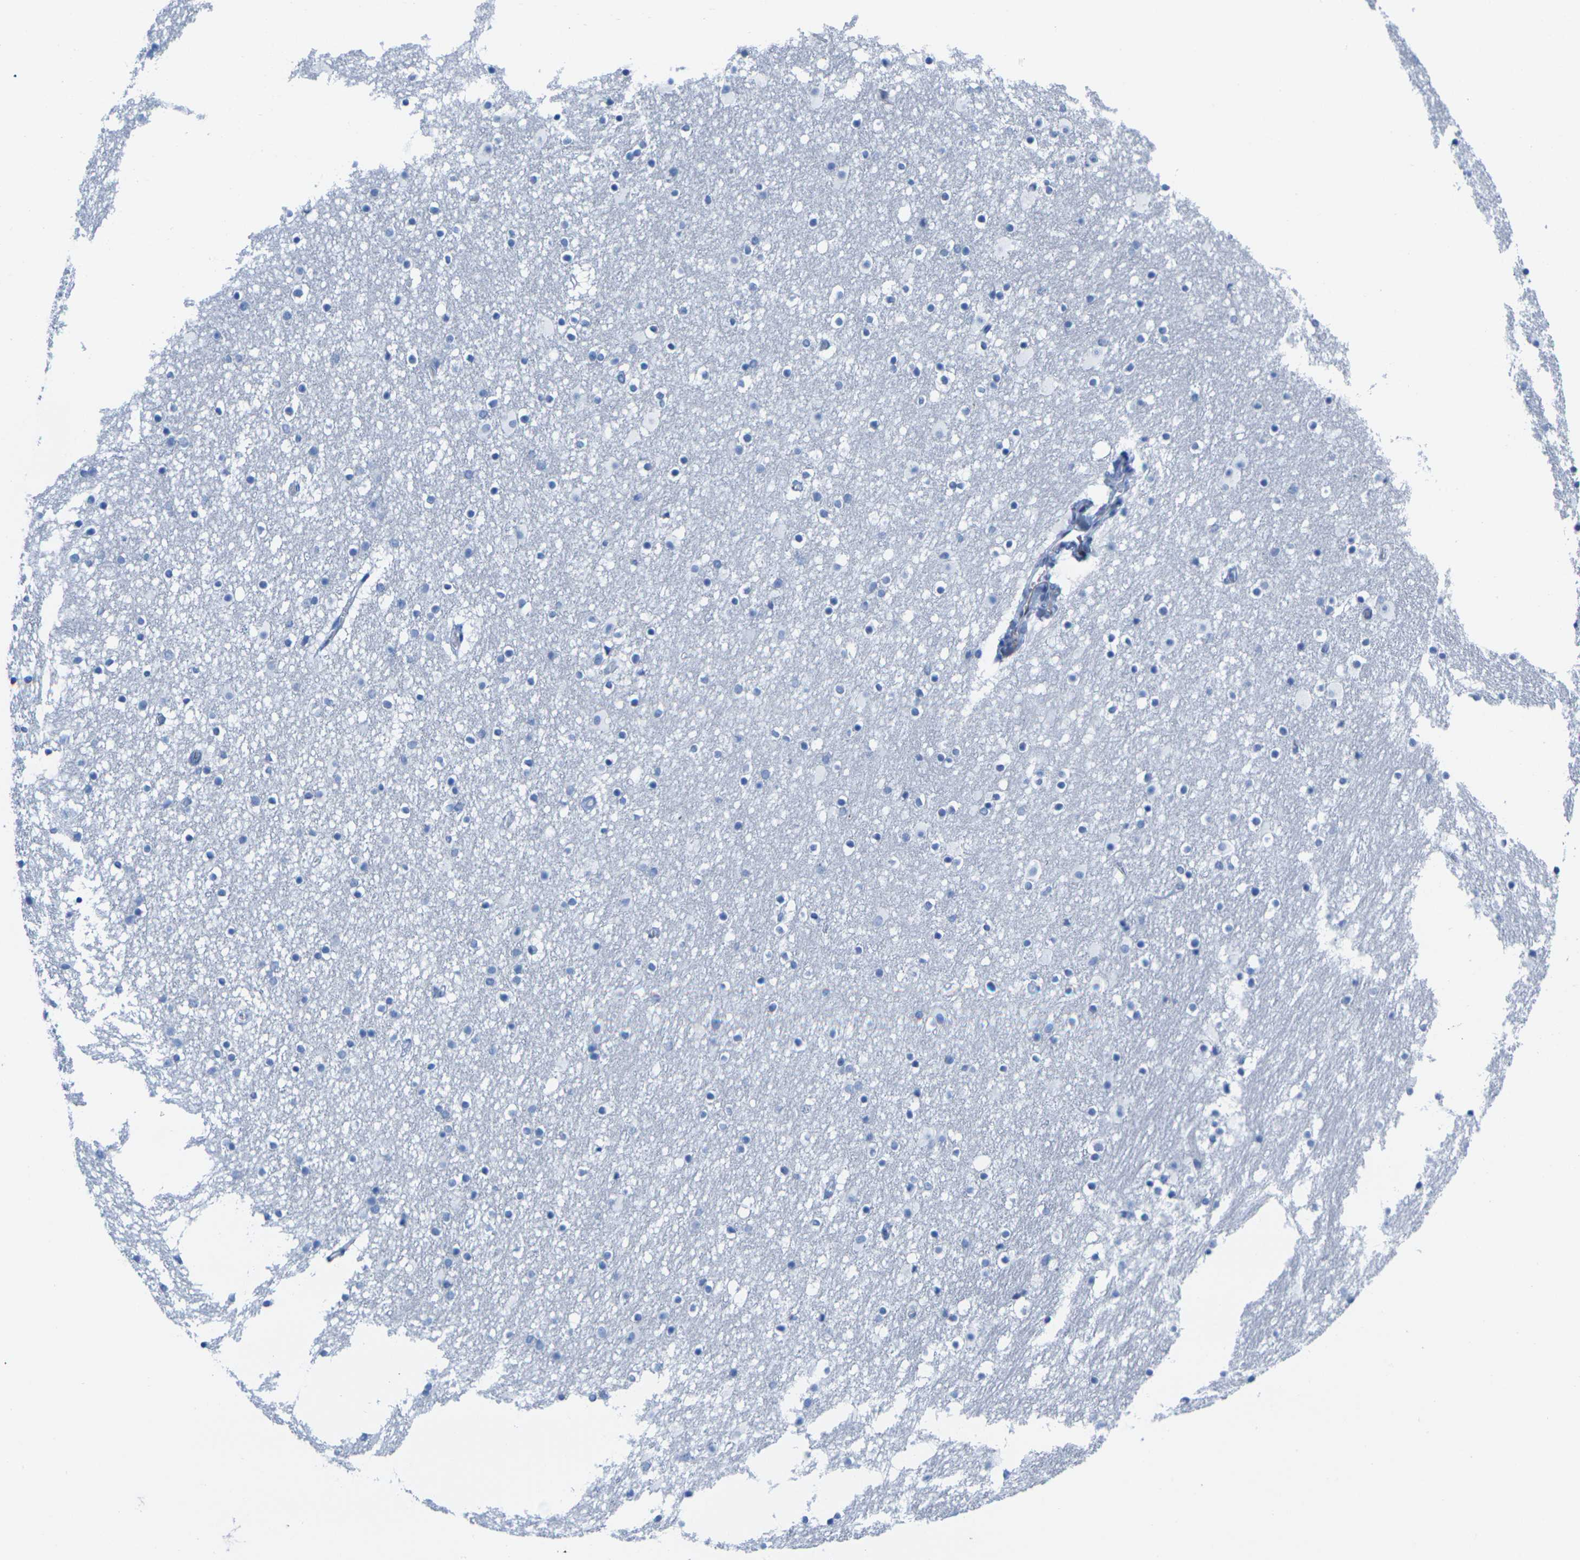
{"staining": {"intensity": "negative", "quantity": "none", "location": "none"}, "tissue": "caudate", "cell_type": "Glial cells", "image_type": "normal", "snomed": [{"axis": "morphology", "description": "Normal tissue, NOS"}, {"axis": "topography", "description": "Lateral ventricle wall"}], "caption": "Caudate was stained to show a protein in brown. There is no significant expression in glial cells. (DAB immunohistochemistry (IHC) visualized using brightfield microscopy, high magnification).", "gene": "CNN1", "patient": {"sex": "male", "age": 45}}